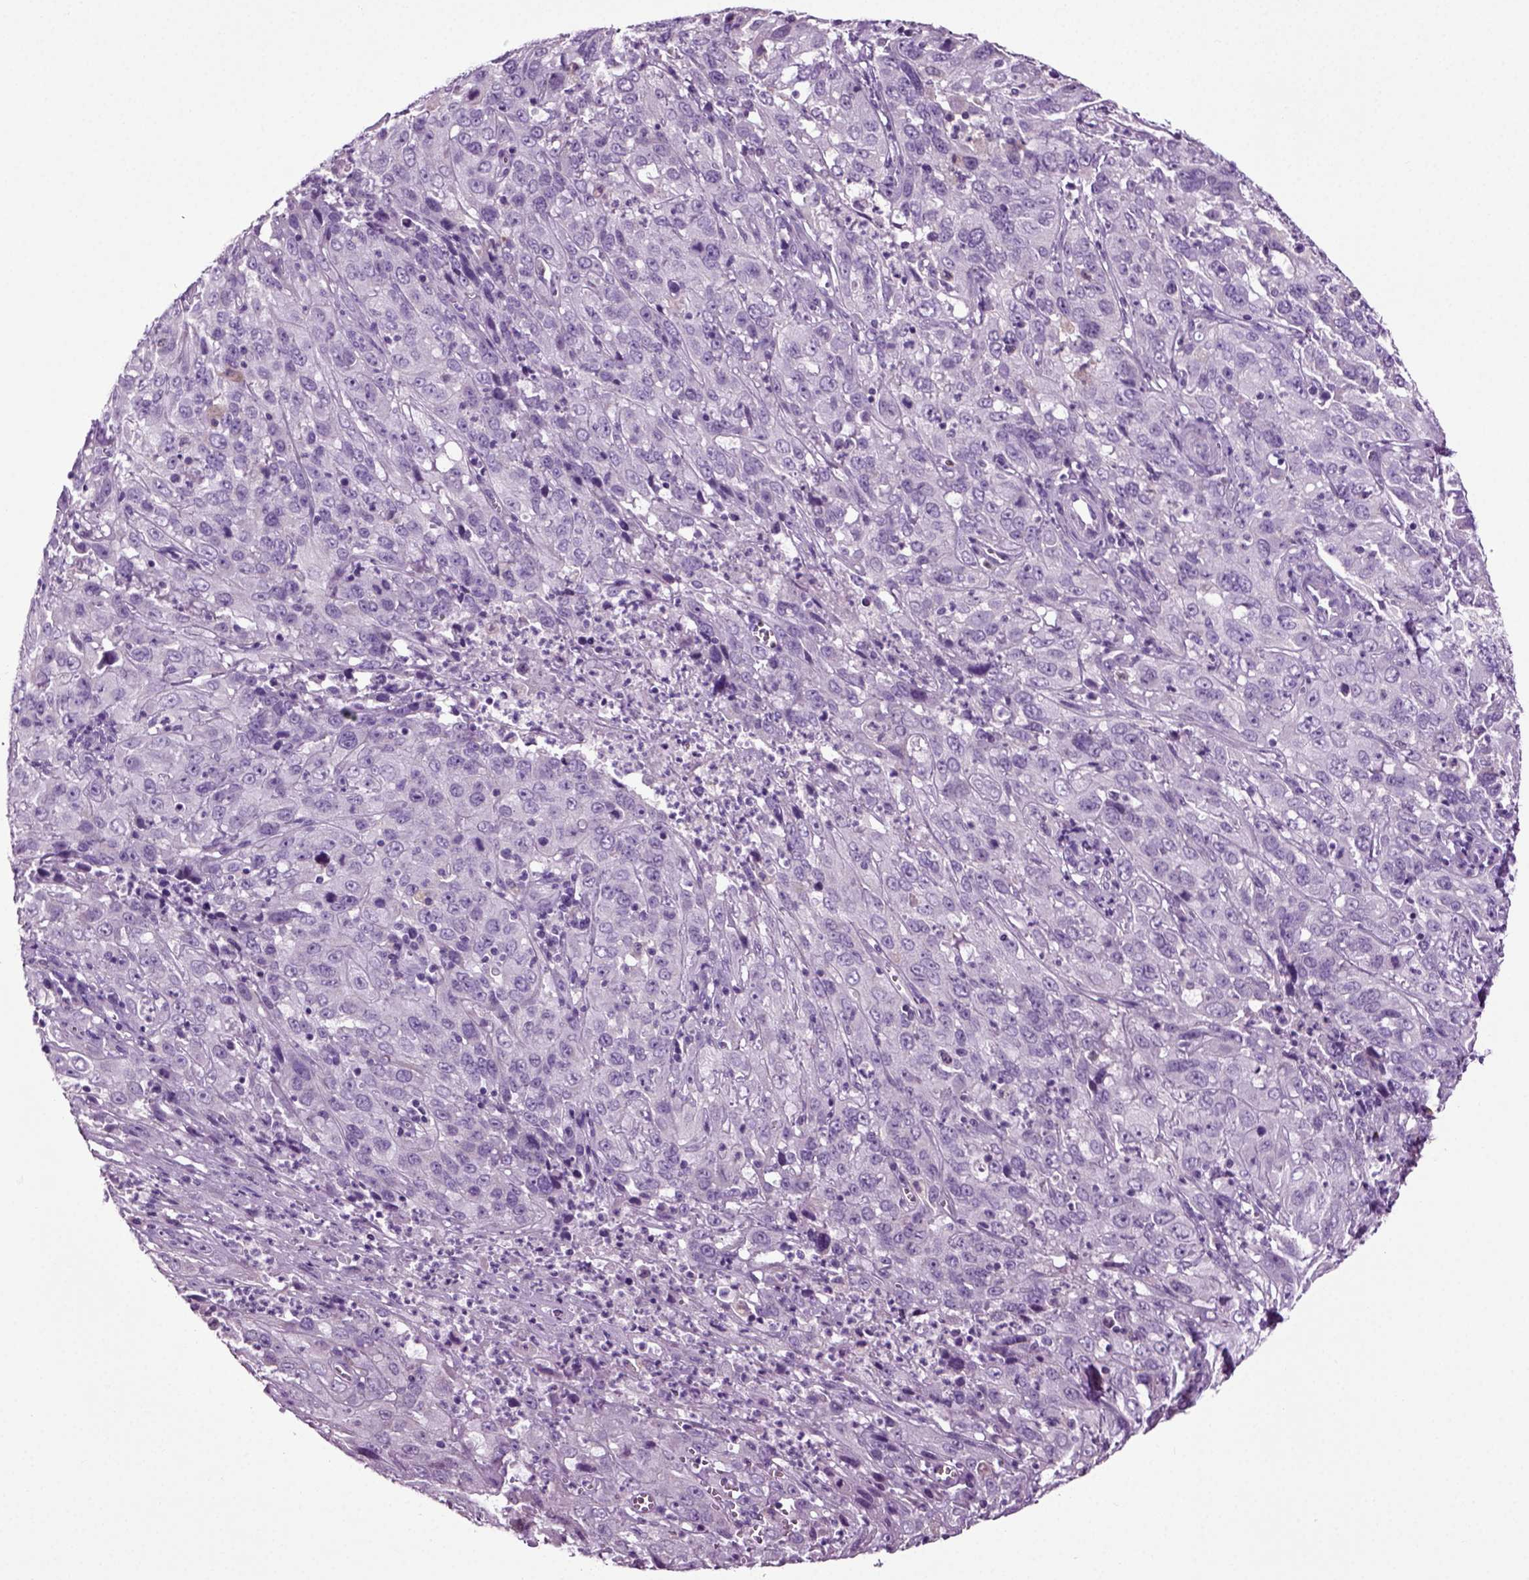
{"staining": {"intensity": "negative", "quantity": "none", "location": "none"}, "tissue": "cervical cancer", "cell_type": "Tumor cells", "image_type": "cancer", "snomed": [{"axis": "morphology", "description": "Squamous cell carcinoma, NOS"}, {"axis": "topography", "description": "Cervix"}], "caption": "DAB immunohistochemical staining of cervical cancer (squamous cell carcinoma) exhibits no significant positivity in tumor cells.", "gene": "DNAH10", "patient": {"sex": "female", "age": 32}}